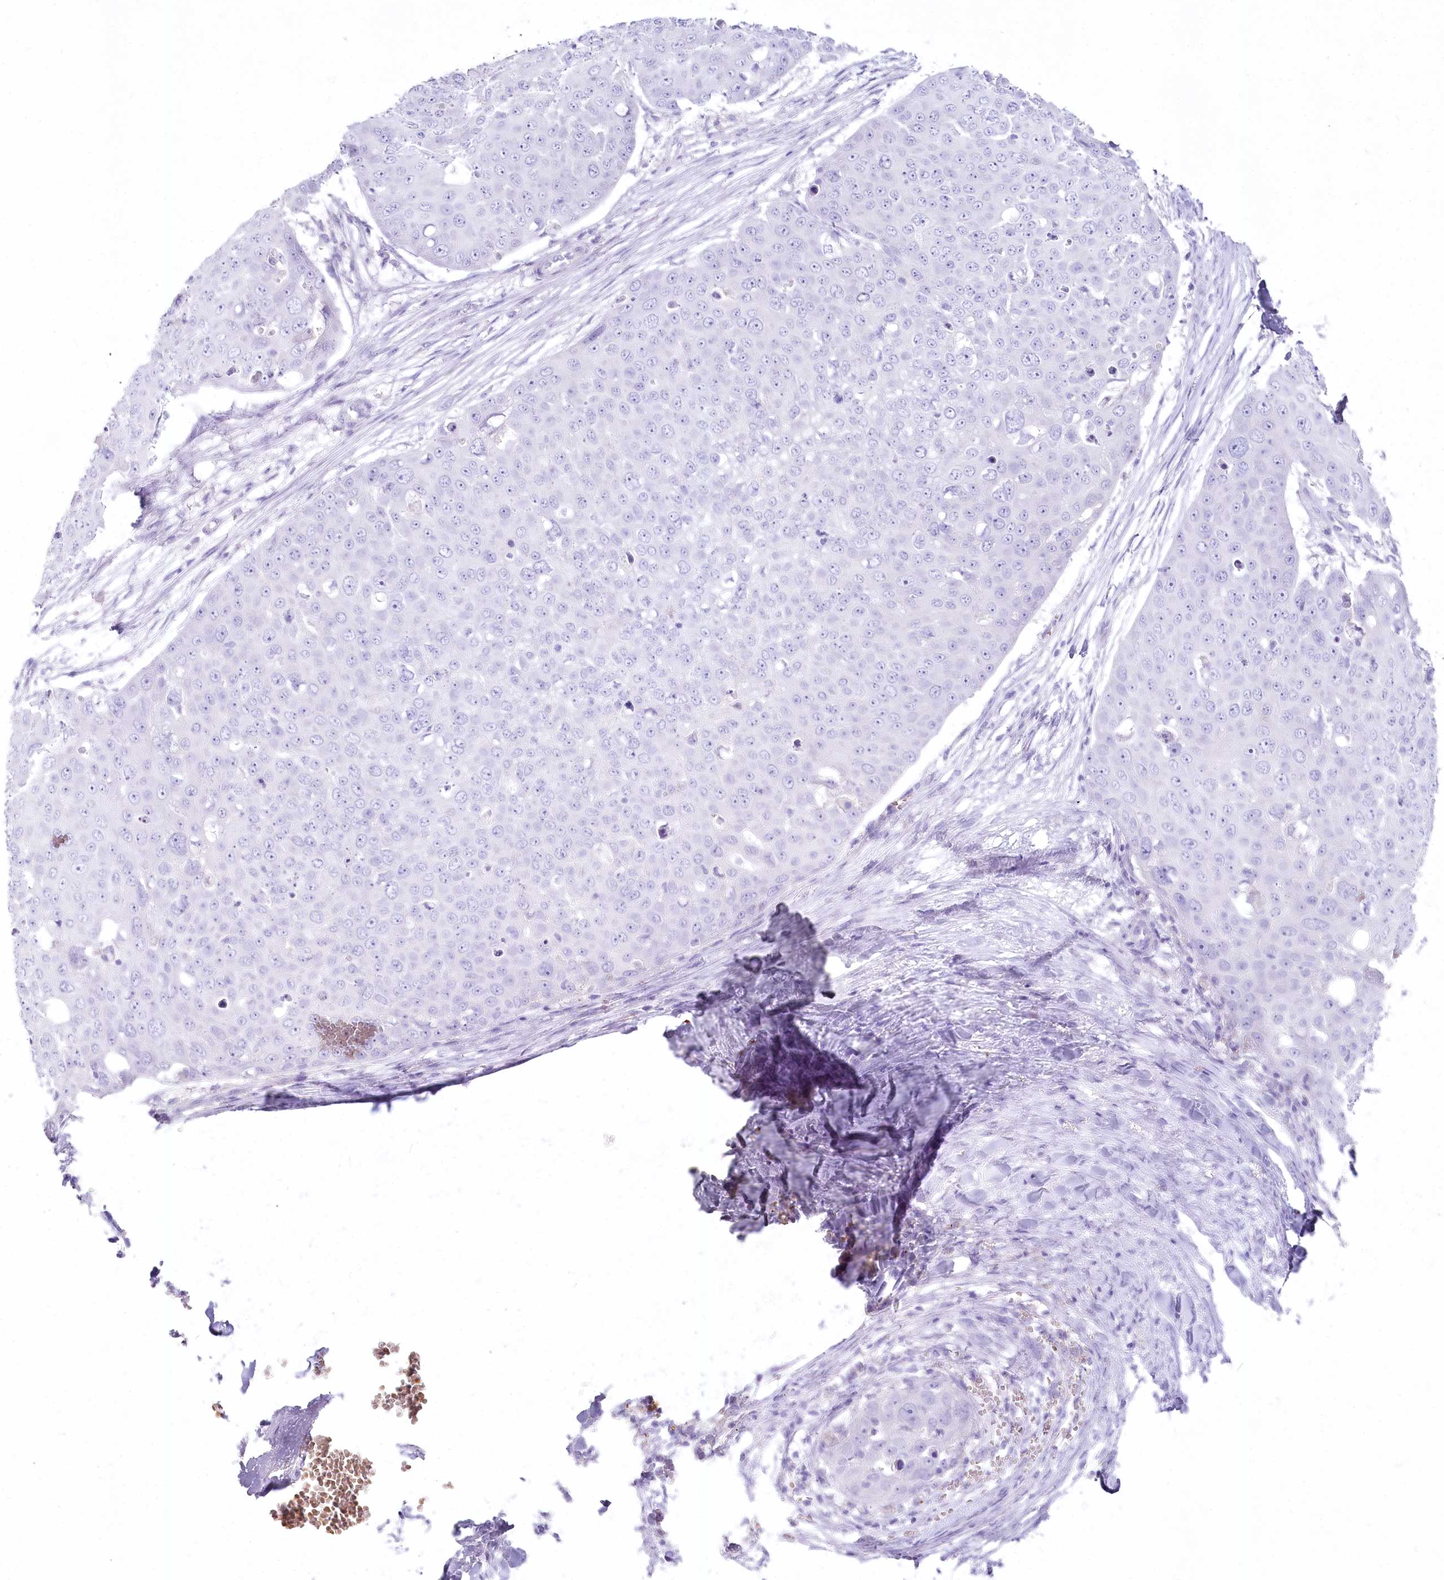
{"staining": {"intensity": "negative", "quantity": "none", "location": "none"}, "tissue": "skin cancer", "cell_type": "Tumor cells", "image_type": "cancer", "snomed": [{"axis": "morphology", "description": "Squamous cell carcinoma, NOS"}, {"axis": "topography", "description": "Skin"}], "caption": "A high-resolution micrograph shows immunohistochemistry (IHC) staining of skin squamous cell carcinoma, which displays no significant expression in tumor cells.", "gene": "IFIT5", "patient": {"sex": "male", "age": 71}}